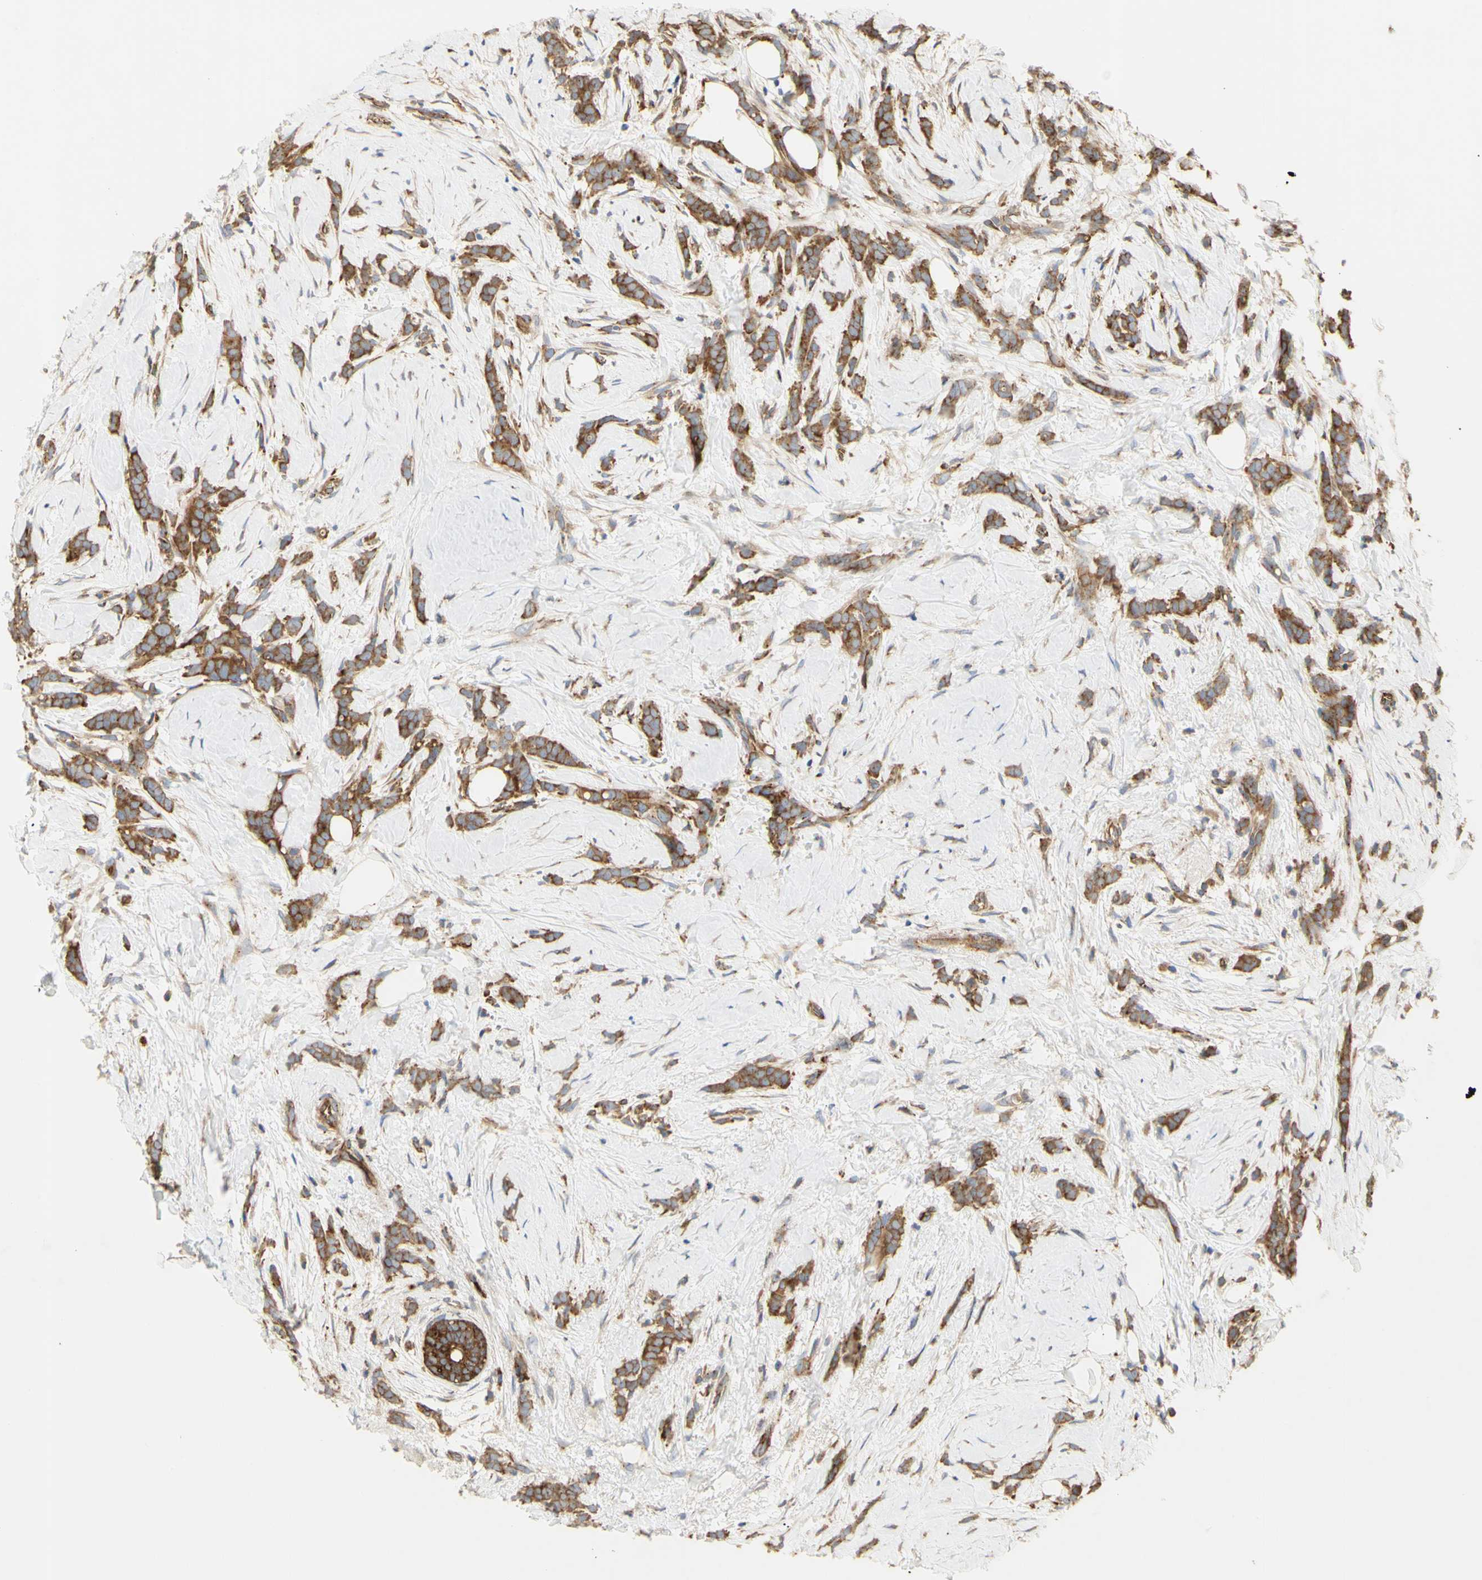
{"staining": {"intensity": "moderate", "quantity": ">75%", "location": "cytoplasmic/membranous"}, "tissue": "breast cancer", "cell_type": "Tumor cells", "image_type": "cancer", "snomed": [{"axis": "morphology", "description": "Lobular carcinoma, in situ"}, {"axis": "morphology", "description": "Lobular carcinoma"}, {"axis": "topography", "description": "Breast"}], "caption": "Protein expression analysis of breast cancer (lobular carcinoma) exhibits moderate cytoplasmic/membranous expression in about >75% of tumor cells.", "gene": "TUBG2", "patient": {"sex": "female", "age": 41}}